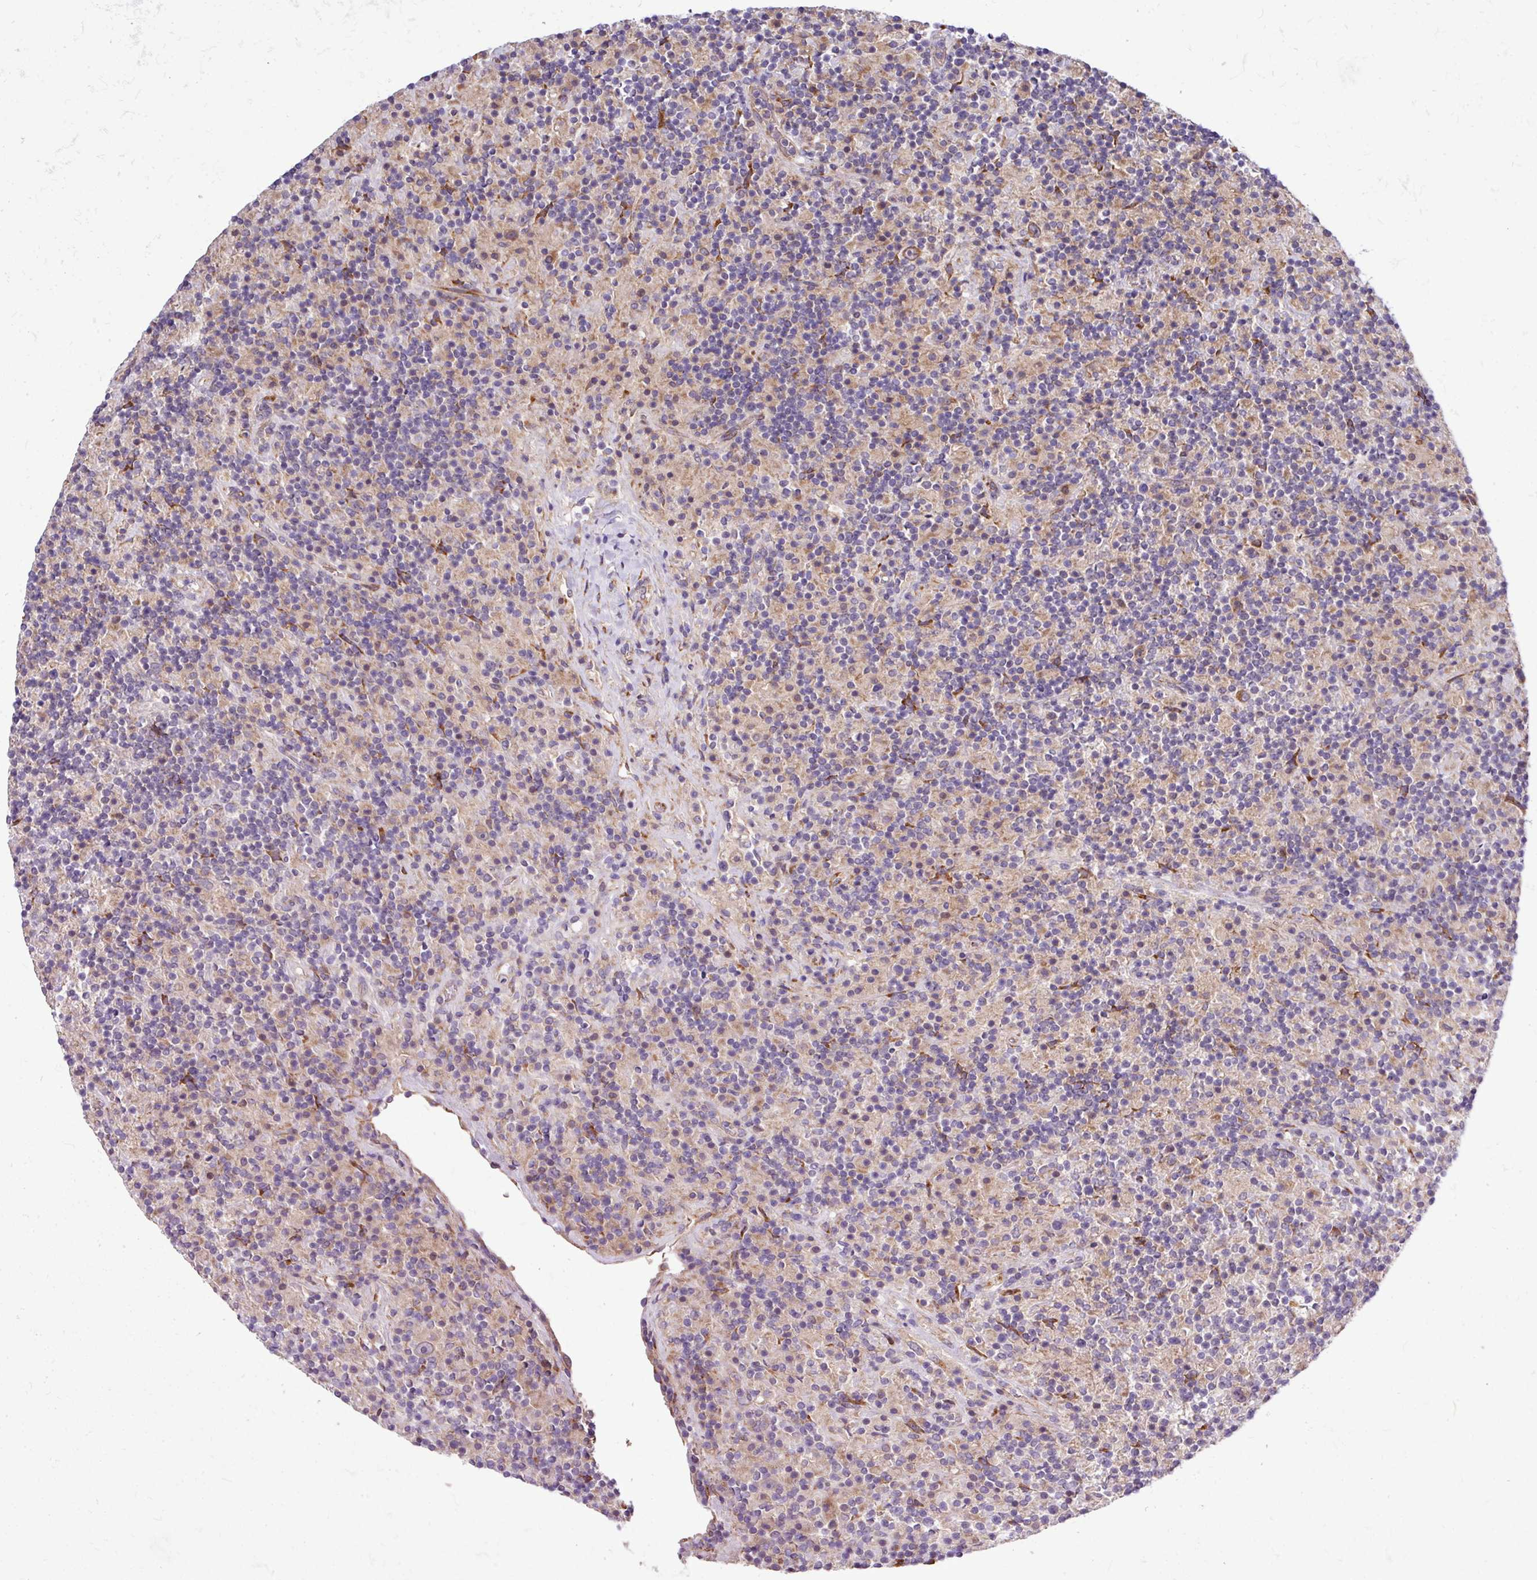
{"staining": {"intensity": "moderate", "quantity": "<25%", "location": "cytoplasmic/membranous"}, "tissue": "lymphoma", "cell_type": "Tumor cells", "image_type": "cancer", "snomed": [{"axis": "morphology", "description": "Hodgkin's disease, NOS"}, {"axis": "topography", "description": "Lymph node"}], "caption": "IHC (DAB) staining of human Hodgkin's disease demonstrates moderate cytoplasmic/membranous protein positivity in about <25% of tumor cells. Nuclei are stained in blue.", "gene": "TM2D2", "patient": {"sex": "male", "age": 70}}